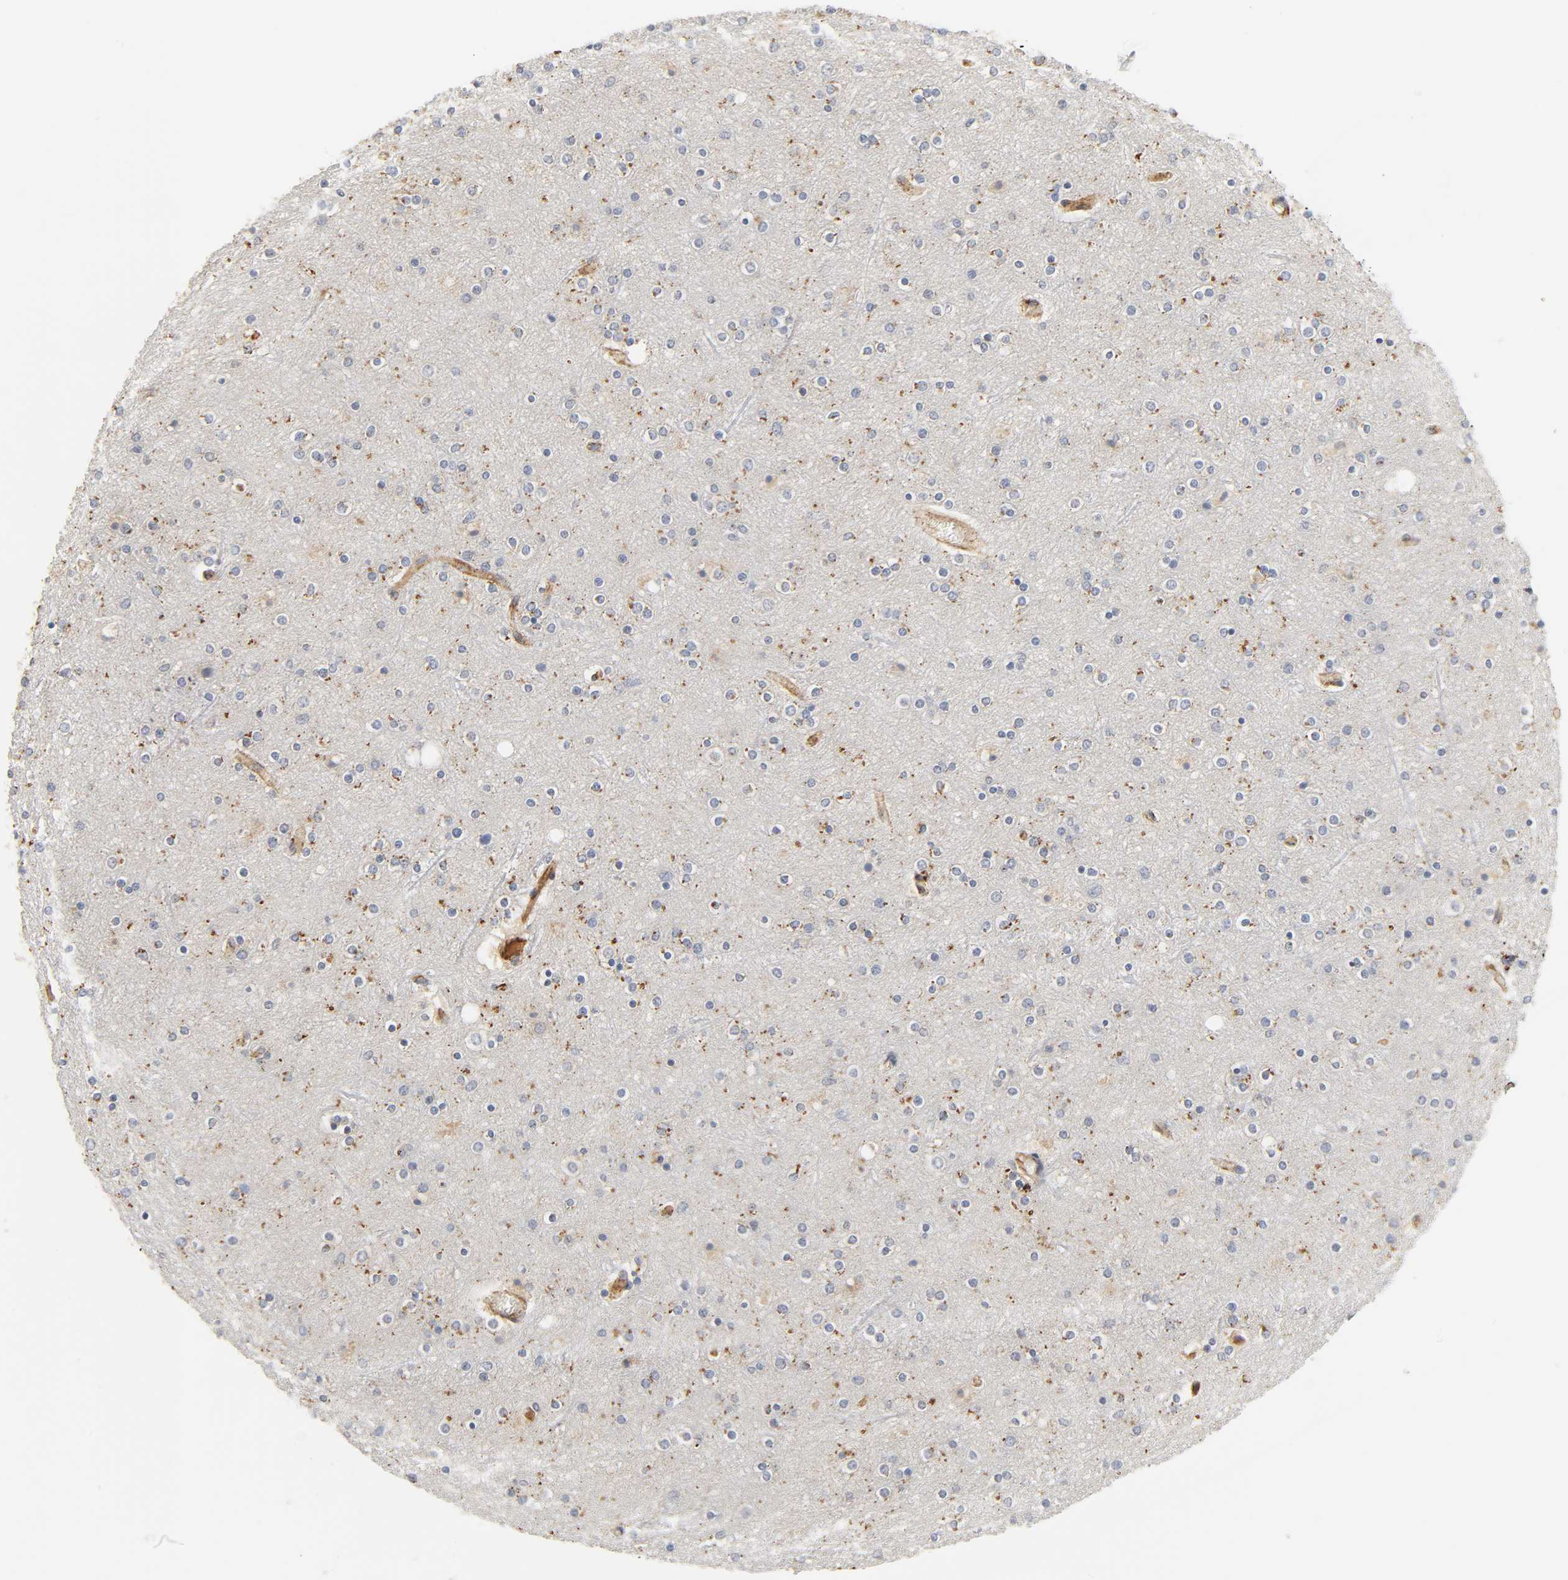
{"staining": {"intensity": "moderate", "quantity": ">75%", "location": "cytoplasmic/membranous"}, "tissue": "cerebral cortex", "cell_type": "Endothelial cells", "image_type": "normal", "snomed": [{"axis": "morphology", "description": "Normal tissue, NOS"}, {"axis": "topography", "description": "Cerebral cortex"}], "caption": "Immunohistochemical staining of unremarkable human cerebral cortex displays moderate cytoplasmic/membranous protein expression in approximately >75% of endothelial cells. Immunohistochemistry stains the protein of interest in brown and the nuclei are stained blue.", "gene": "REEP5", "patient": {"sex": "female", "age": 54}}